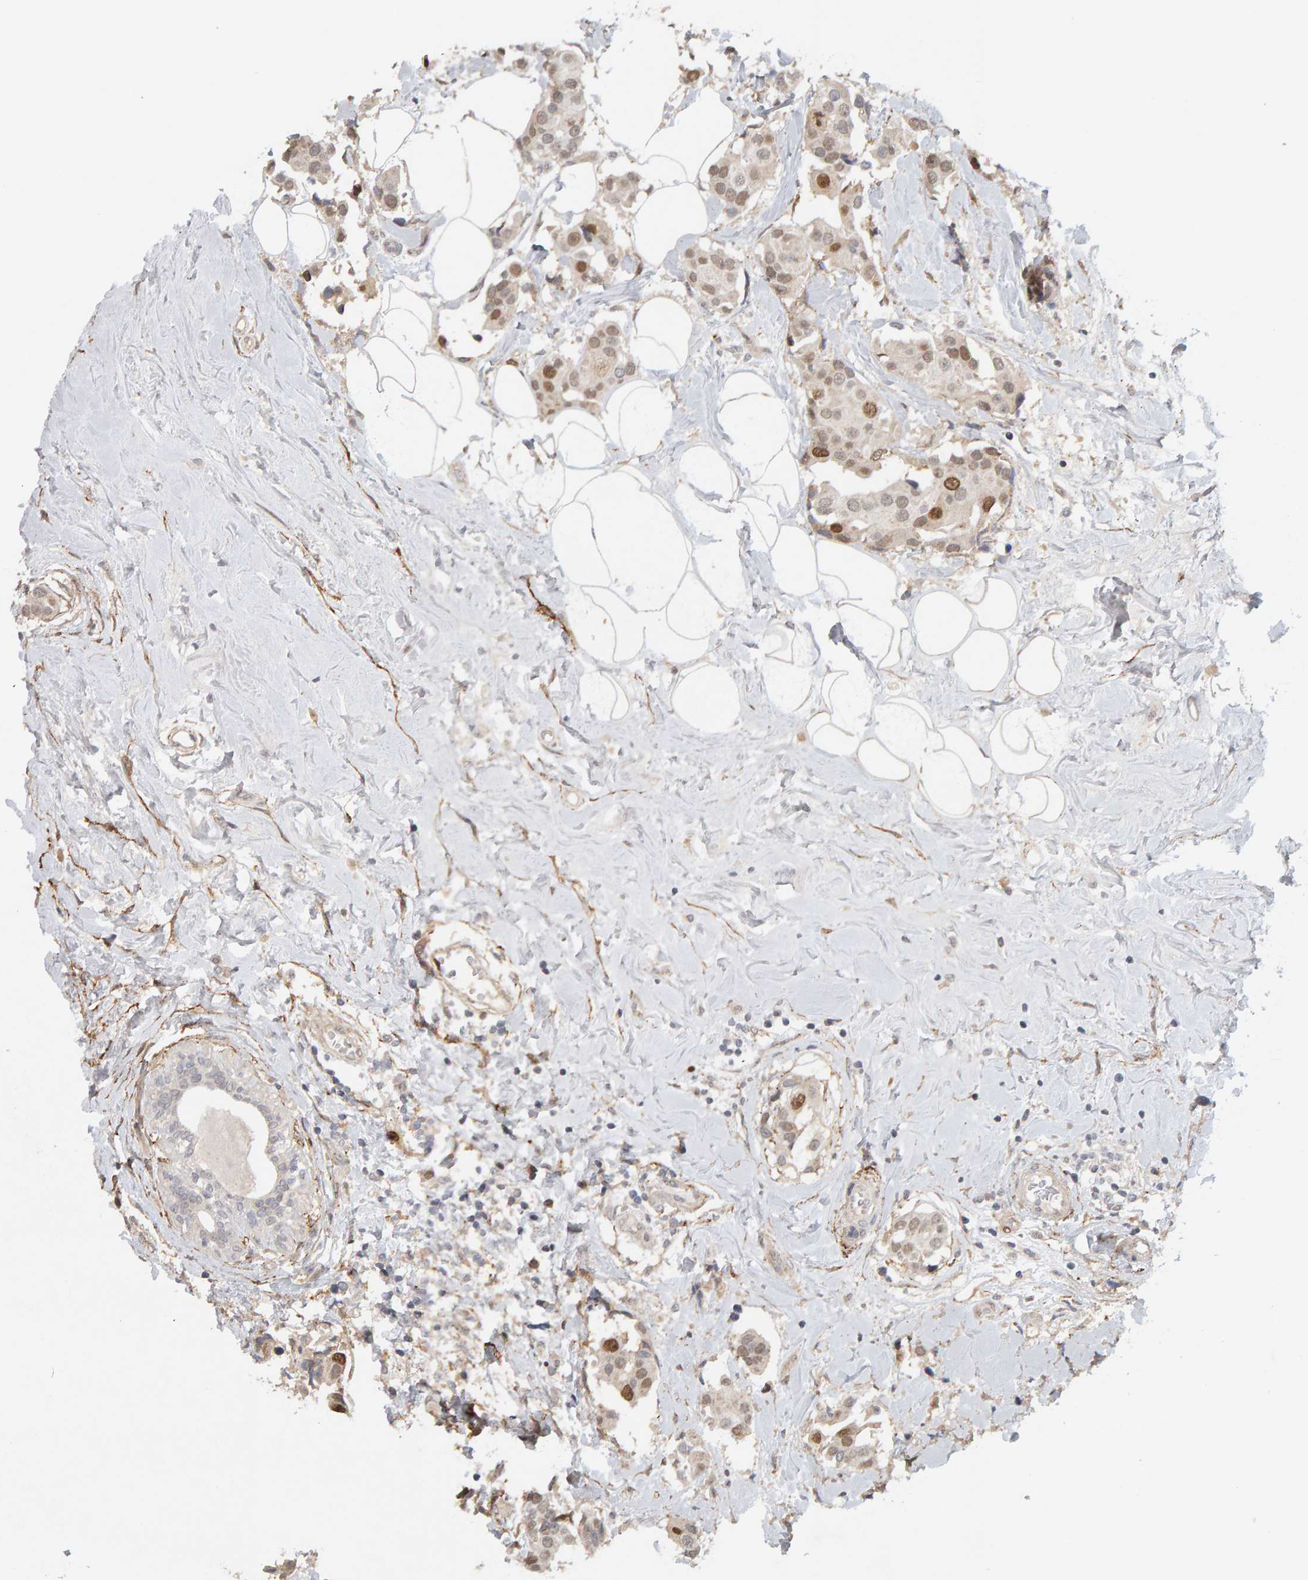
{"staining": {"intensity": "moderate", "quantity": "25%-75%", "location": "nuclear"}, "tissue": "breast cancer", "cell_type": "Tumor cells", "image_type": "cancer", "snomed": [{"axis": "morphology", "description": "Normal tissue, NOS"}, {"axis": "morphology", "description": "Duct carcinoma"}, {"axis": "topography", "description": "Breast"}], "caption": "IHC micrograph of breast intraductal carcinoma stained for a protein (brown), which demonstrates medium levels of moderate nuclear positivity in approximately 25%-75% of tumor cells.", "gene": "CDCA5", "patient": {"sex": "female", "age": 39}}